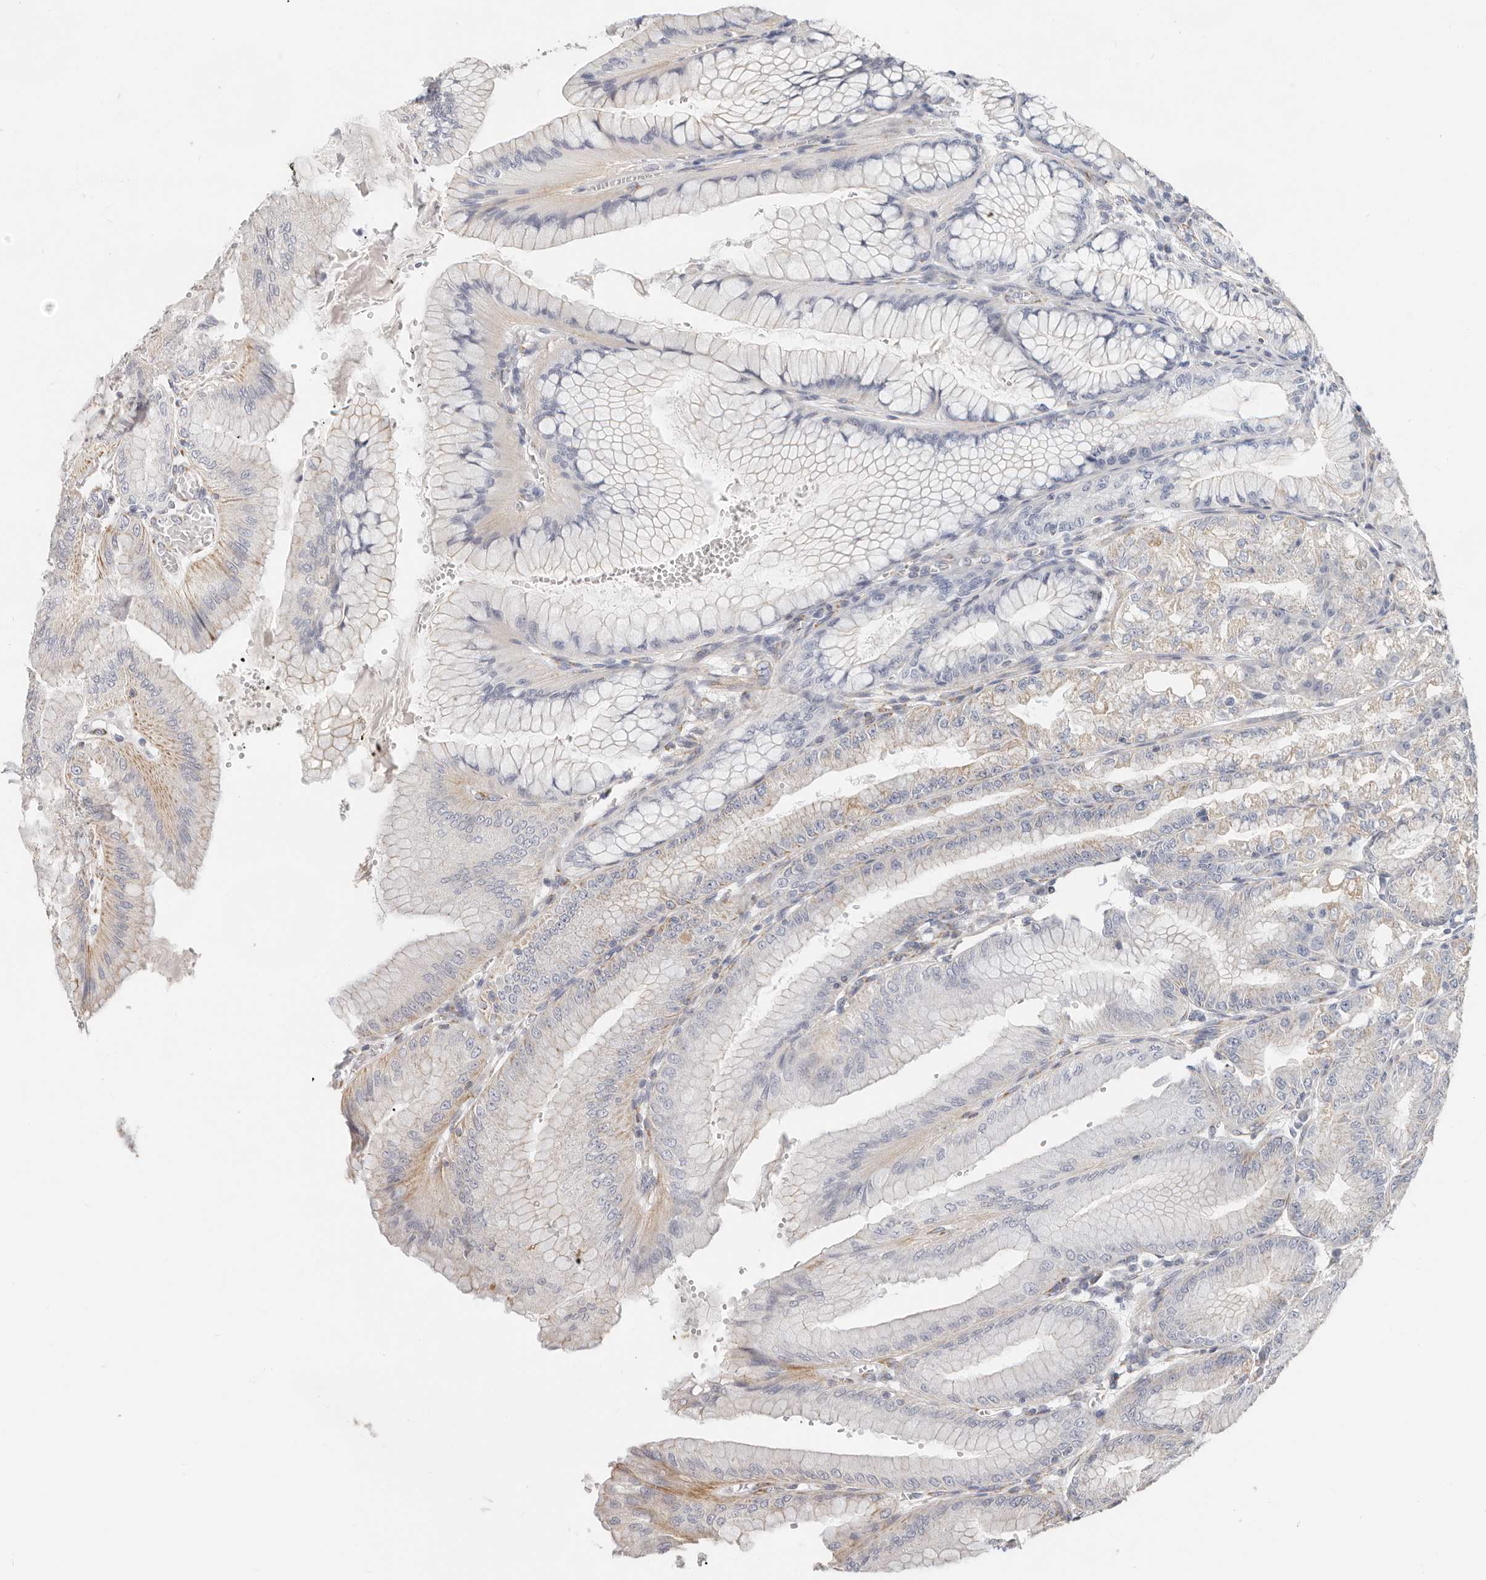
{"staining": {"intensity": "moderate", "quantity": "25%-75%", "location": "cytoplasmic/membranous"}, "tissue": "stomach", "cell_type": "Glandular cells", "image_type": "normal", "snomed": [{"axis": "morphology", "description": "Normal tissue, NOS"}, {"axis": "topography", "description": "Stomach, lower"}], "caption": "Stomach stained for a protein (brown) demonstrates moderate cytoplasmic/membranous positive positivity in about 25%-75% of glandular cells.", "gene": "AFDN", "patient": {"sex": "male", "age": 71}}